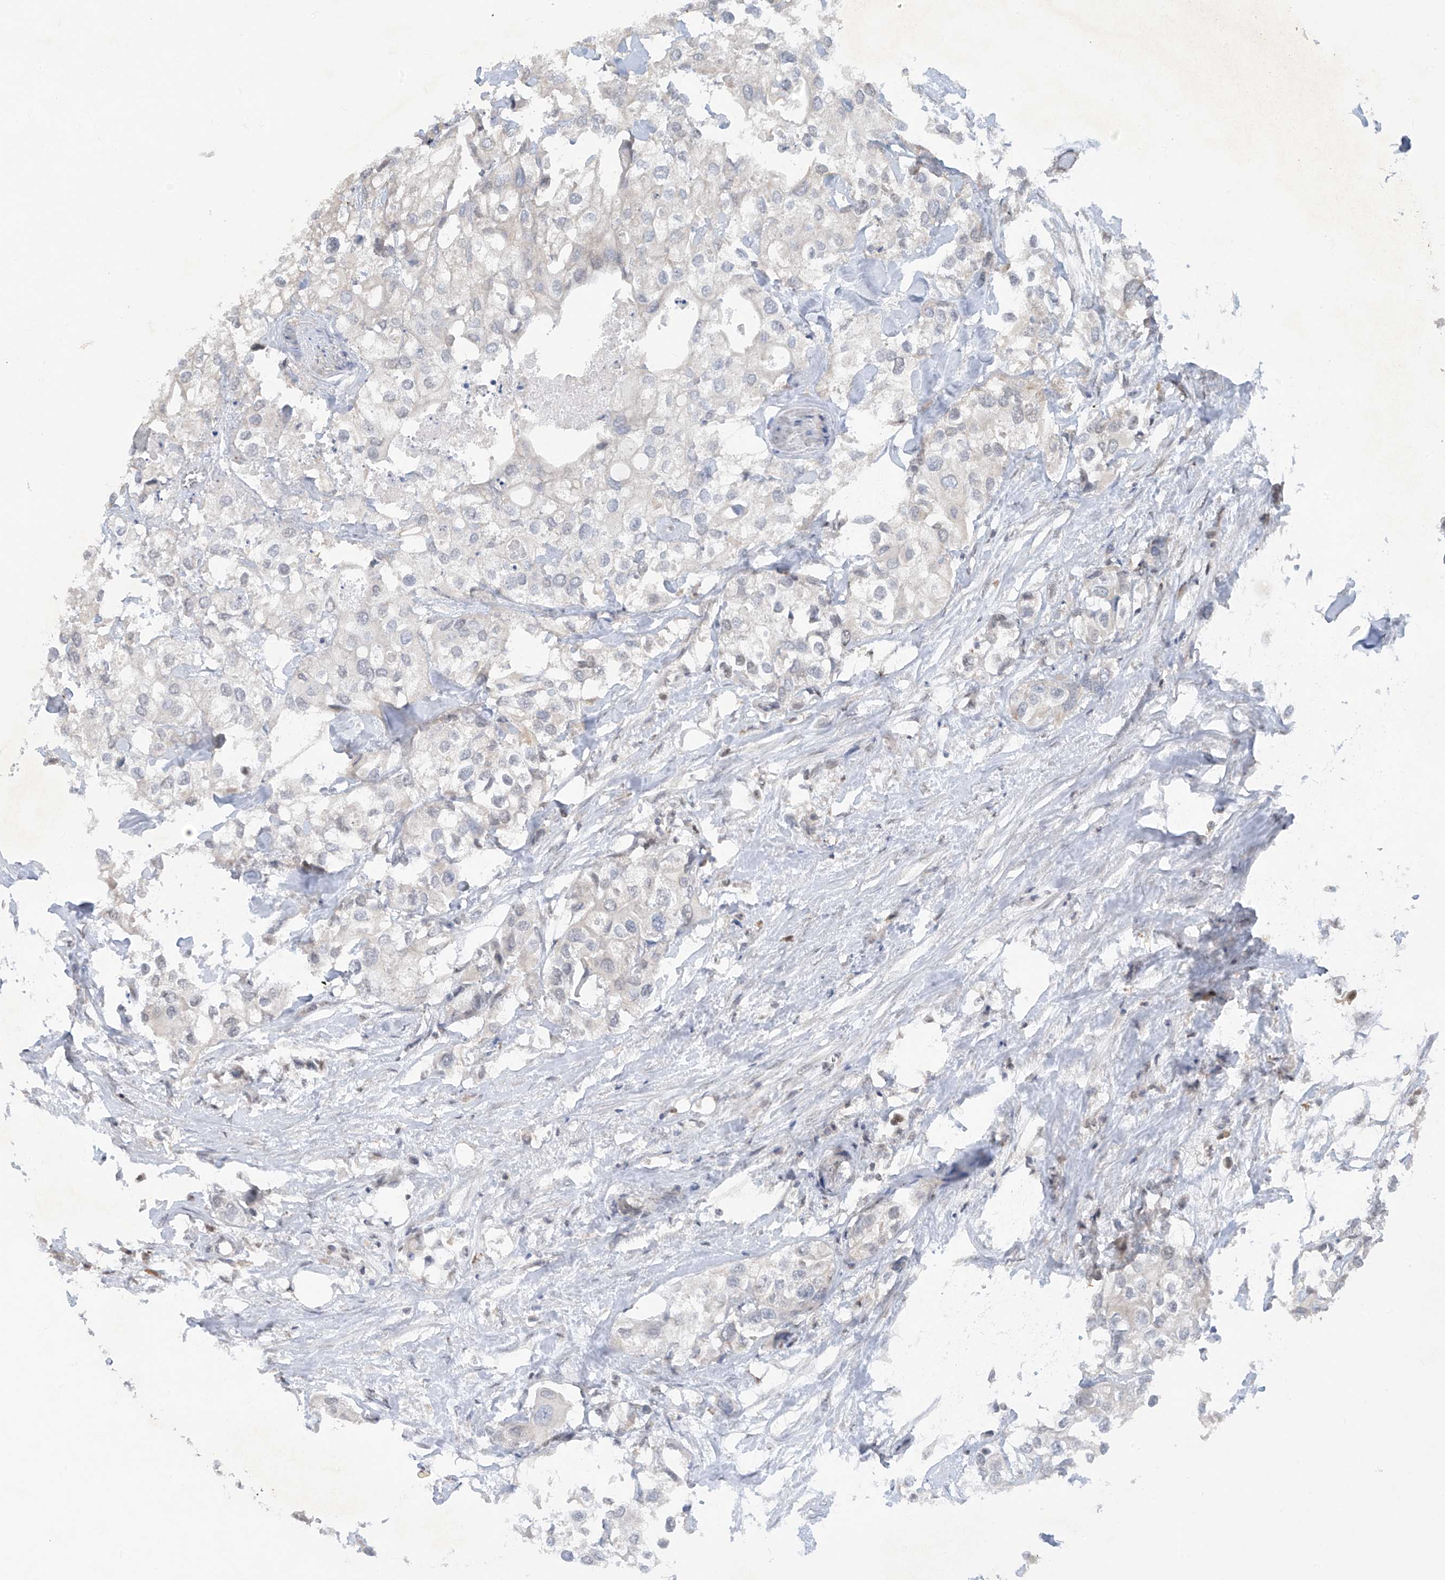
{"staining": {"intensity": "negative", "quantity": "none", "location": "none"}, "tissue": "urothelial cancer", "cell_type": "Tumor cells", "image_type": "cancer", "snomed": [{"axis": "morphology", "description": "Urothelial carcinoma, High grade"}, {"axis": "topography", "description": "Urinary bladder"}], "caption": "High power microscopy image of an IHC histopathology image of urothelial cancer, revealing no significant positivity in tumor cells.", "gene": "ZNF358", "patient": {"sex": "male", "age": 64}}